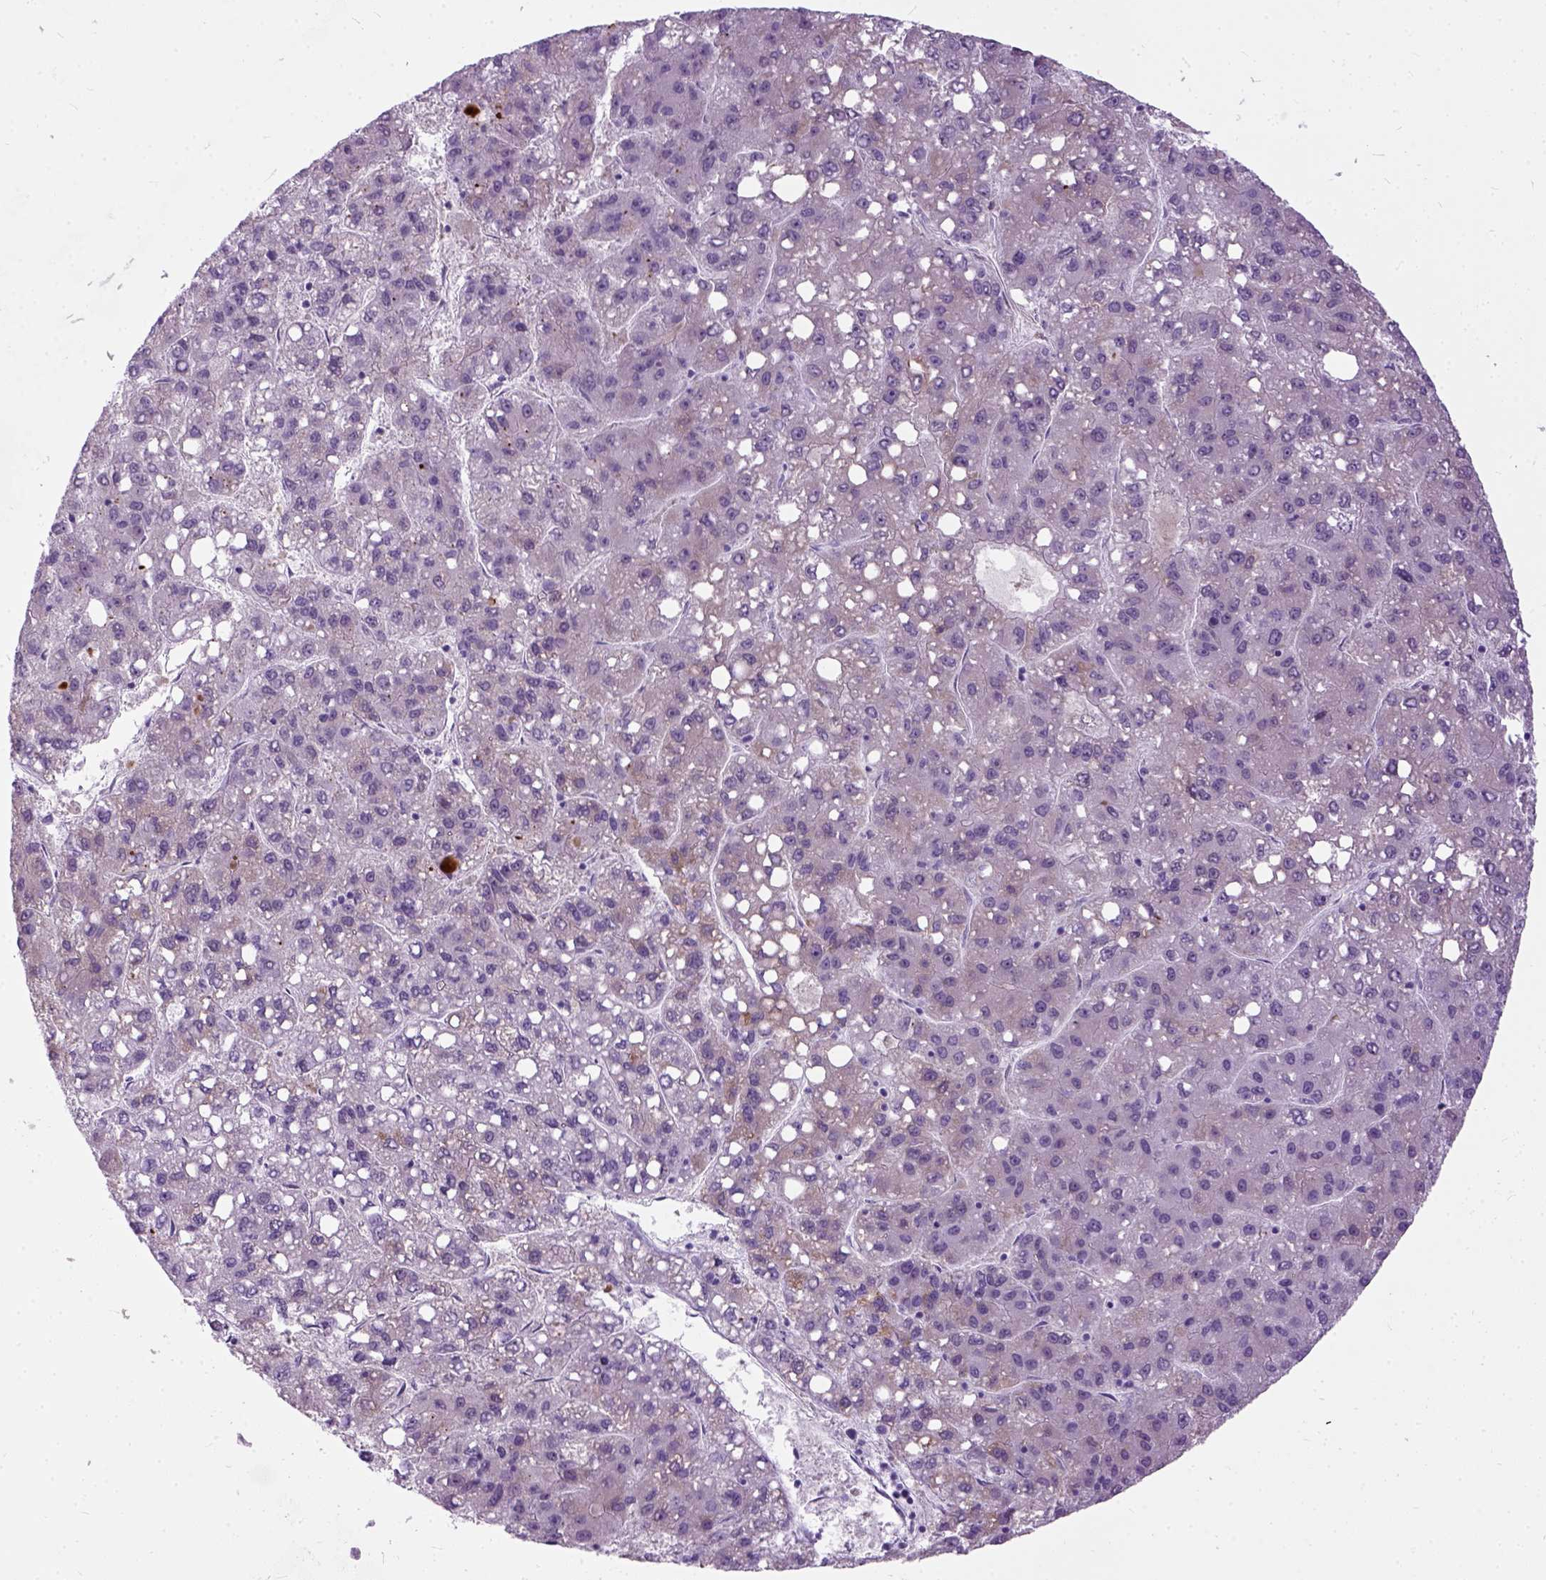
{"staining": {"intensity": "weak", "quantity": "25%-75%", "location": "cytoplasmic/membranous"}, "tissue": "liver cancer", "cell_type": "Tumor cells", "image_type": "cancer", "snomed": [{"axis": "morphology", "description": "Carcinoma, Hepatocellular, NOS"}, {"axis": "topography", "description": "Liver"}], "caption": "This image shows IHC staining of human liver hepatocellular carcinoma, with low weak cytoplasmic/membranous expression in about 25%-75% of tumor cells.", "gene": "AXDND1", "patient": {"sex": "female", "age": 82}}